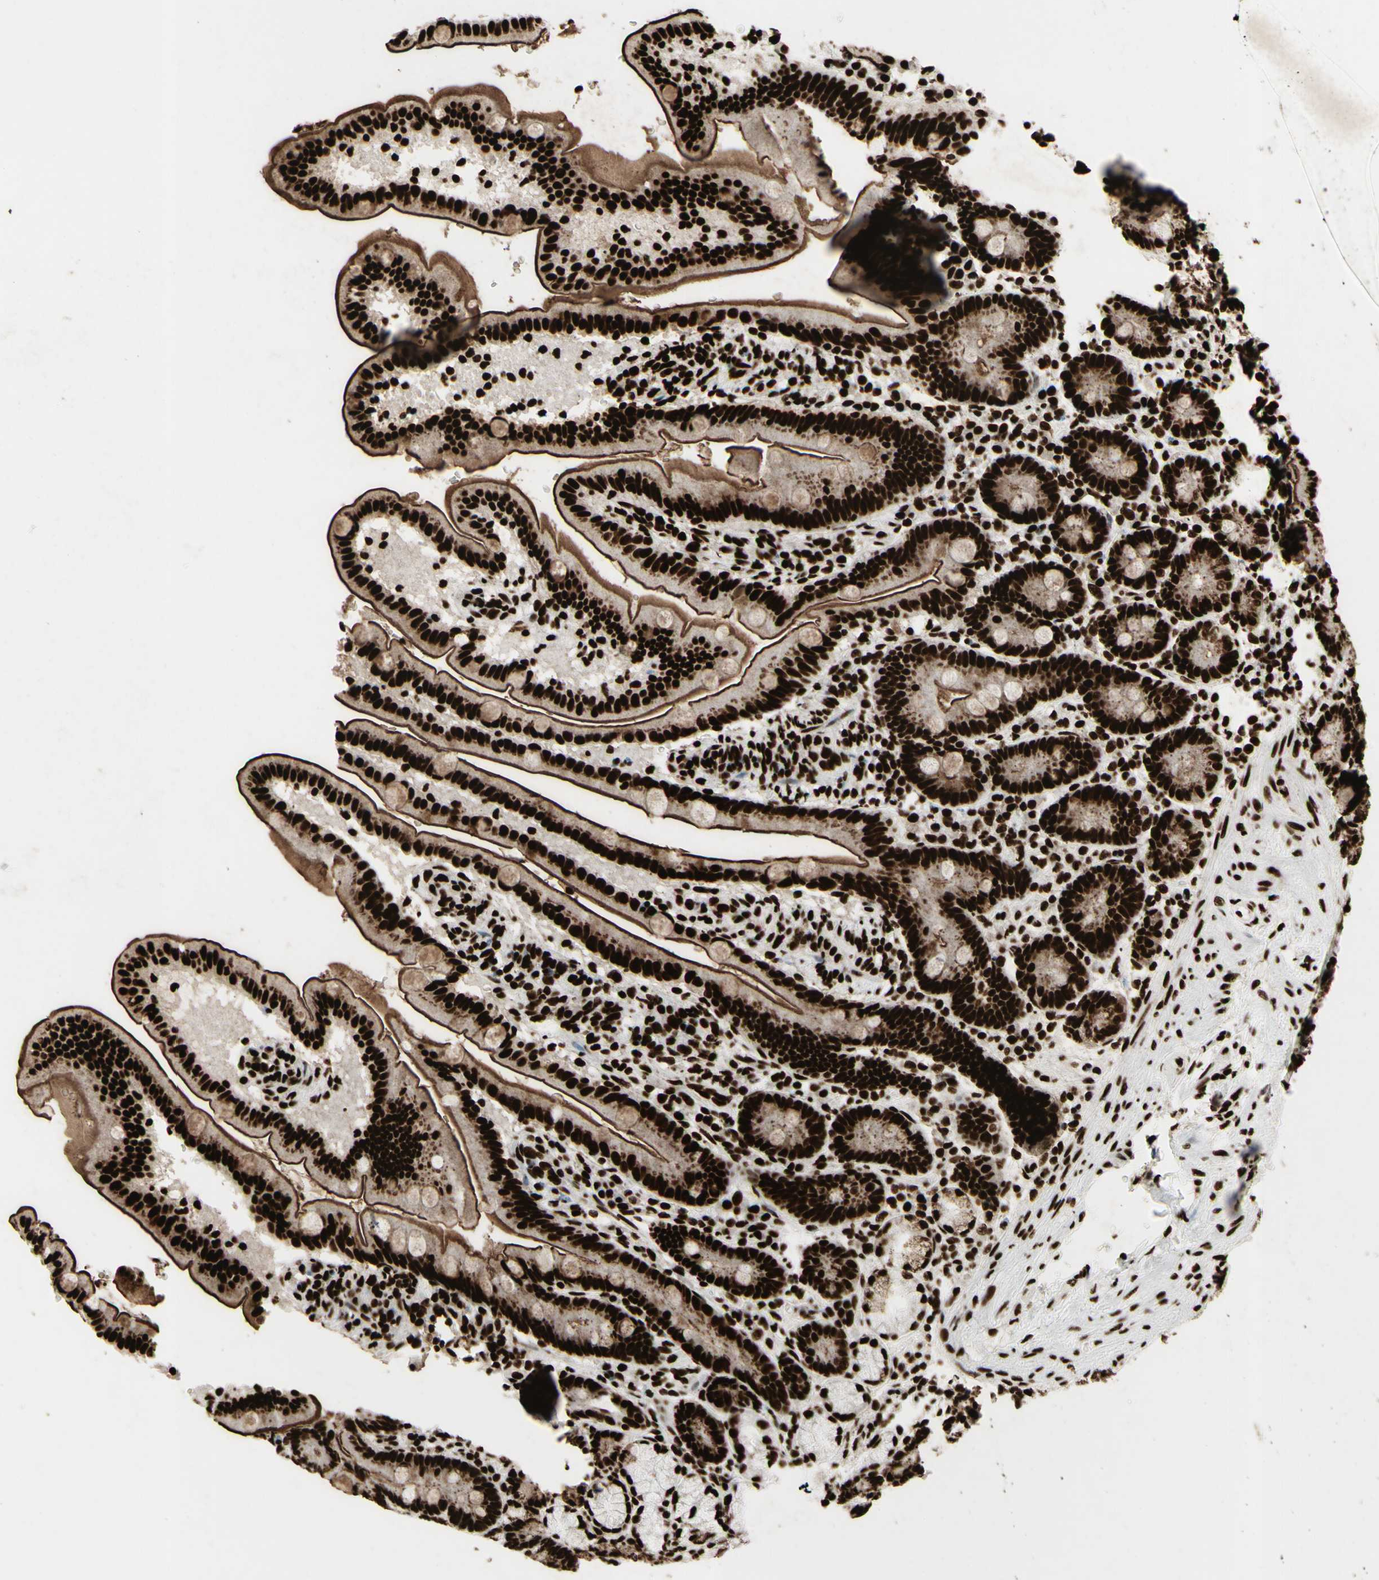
{"staining": {"intensity": "strong", "quantity": ">75%", "location": "cytoplasmic/membranous,nuclear"}, "tissue": "duodenum", "cell_type": "Glandular cells", "image_type": "normal", "snomed": [{"axis": "morphology", "description": "Normal tissue, NOS"}, {"axis": "topography", "description": "Duodenum"}], "caption": "This is a photomicrograph of immunohistochemistry staining of unremarkable duodenum, which shows strong staining in the cytoplasmic/membranous,nuclear of glandular cells.", "gene": "U2AF2", "patient": {"sex": "male", "age": 54}}